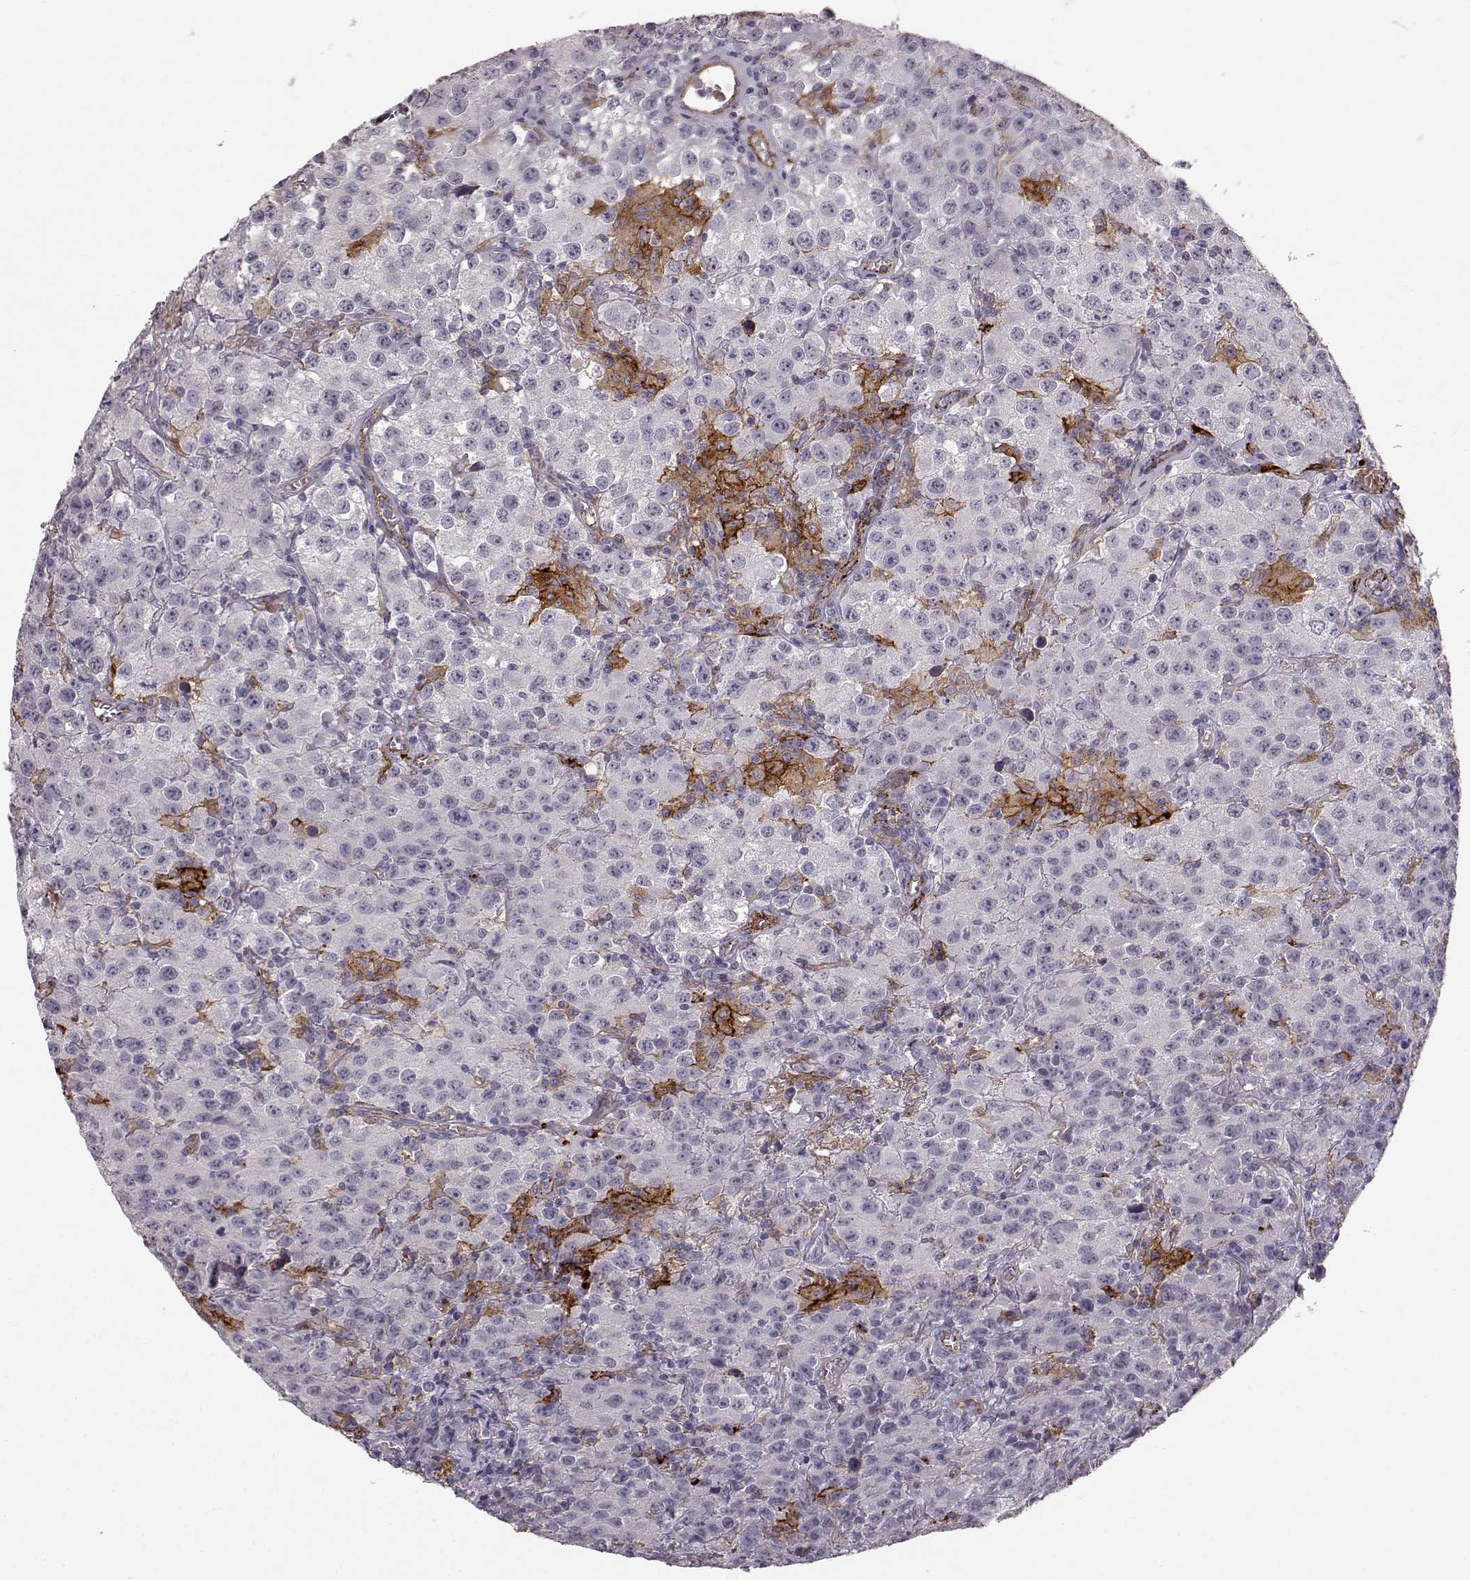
{"staining": {"intensity": "negative", "quantity": "none", "location": "none"}, "tissue": "testis cancer", "cell_type": "Tumor cells", "image_type": "cancer", "snomed": [{"axis": "morphology", "description": "Seminoma, NOS"}, {"axis": "topography", "description": "Testis"}], "caption": "High power microscopy micrograph of an immunohistochemistry photomicrograph of testis seminoma, revealing no significant staining in tumor cells.", "gene": "CCNF", "patient": {"sex": "male", "age": 52}}